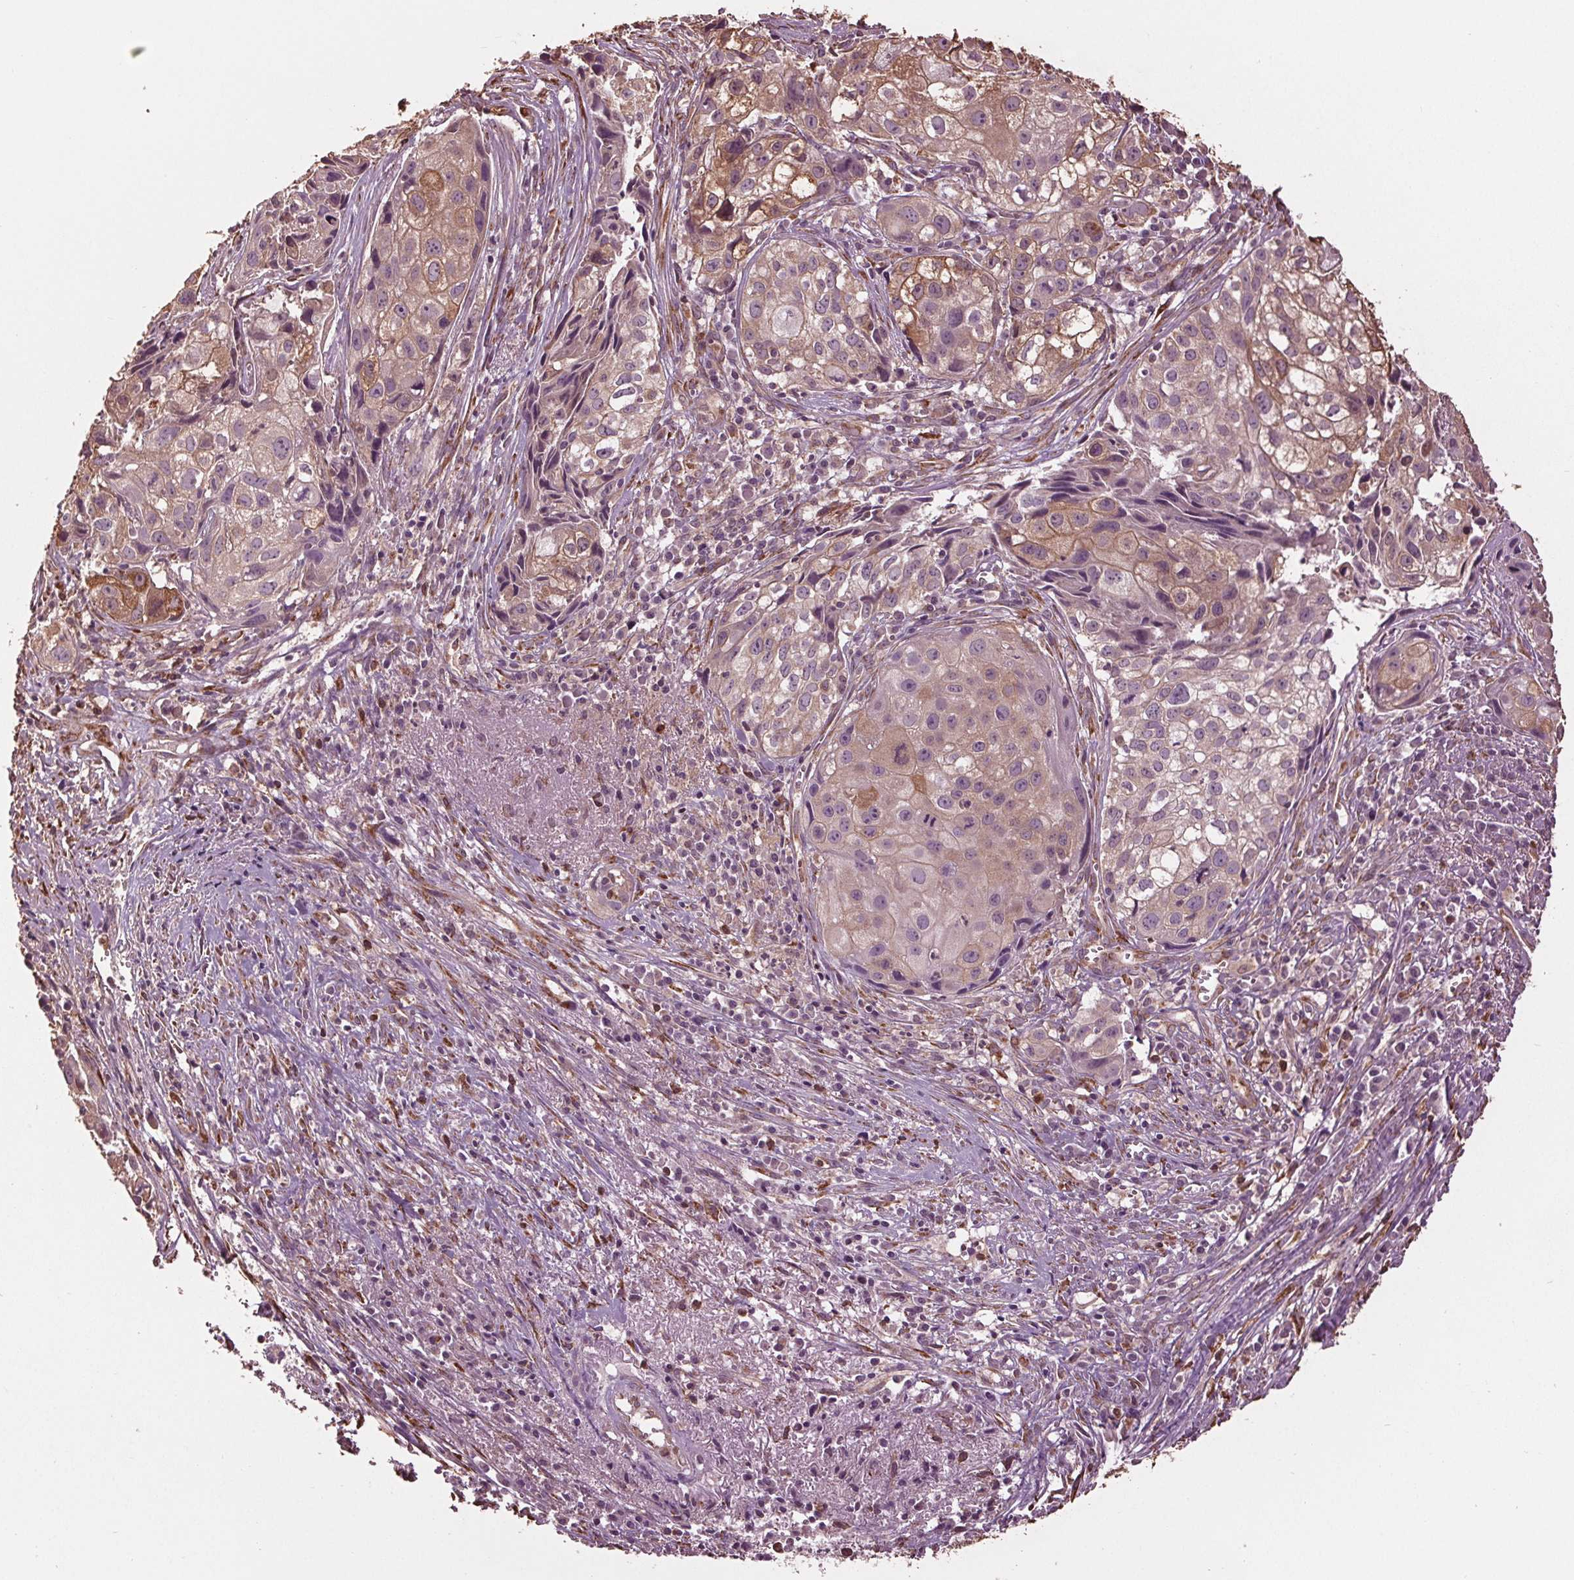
{"staining": {"intensity": "moderate", "quantity": "25%-75%", "location": "cytoplasmic/membranous"}, "tissue": "cervical cancer", "cell_type": "Tumor cells", "image_type": "cancer", "snomed": [{"axis": "morphology", "description": "Squamous cell carcinoma, NOS"}, {"axis": "topography", "description": "Cervix"}], "caption": "Moderate cytoplasmic/membranous protein positivity is identified in approximately 25%-75% of tumor cells in cervical cancer (squamous cell carcinoma). (brown staining indicates protein expression, while blue staining denotes nuclei).", "gene": "RNPEP", "patient": {"sex": "female", "age": 53}}